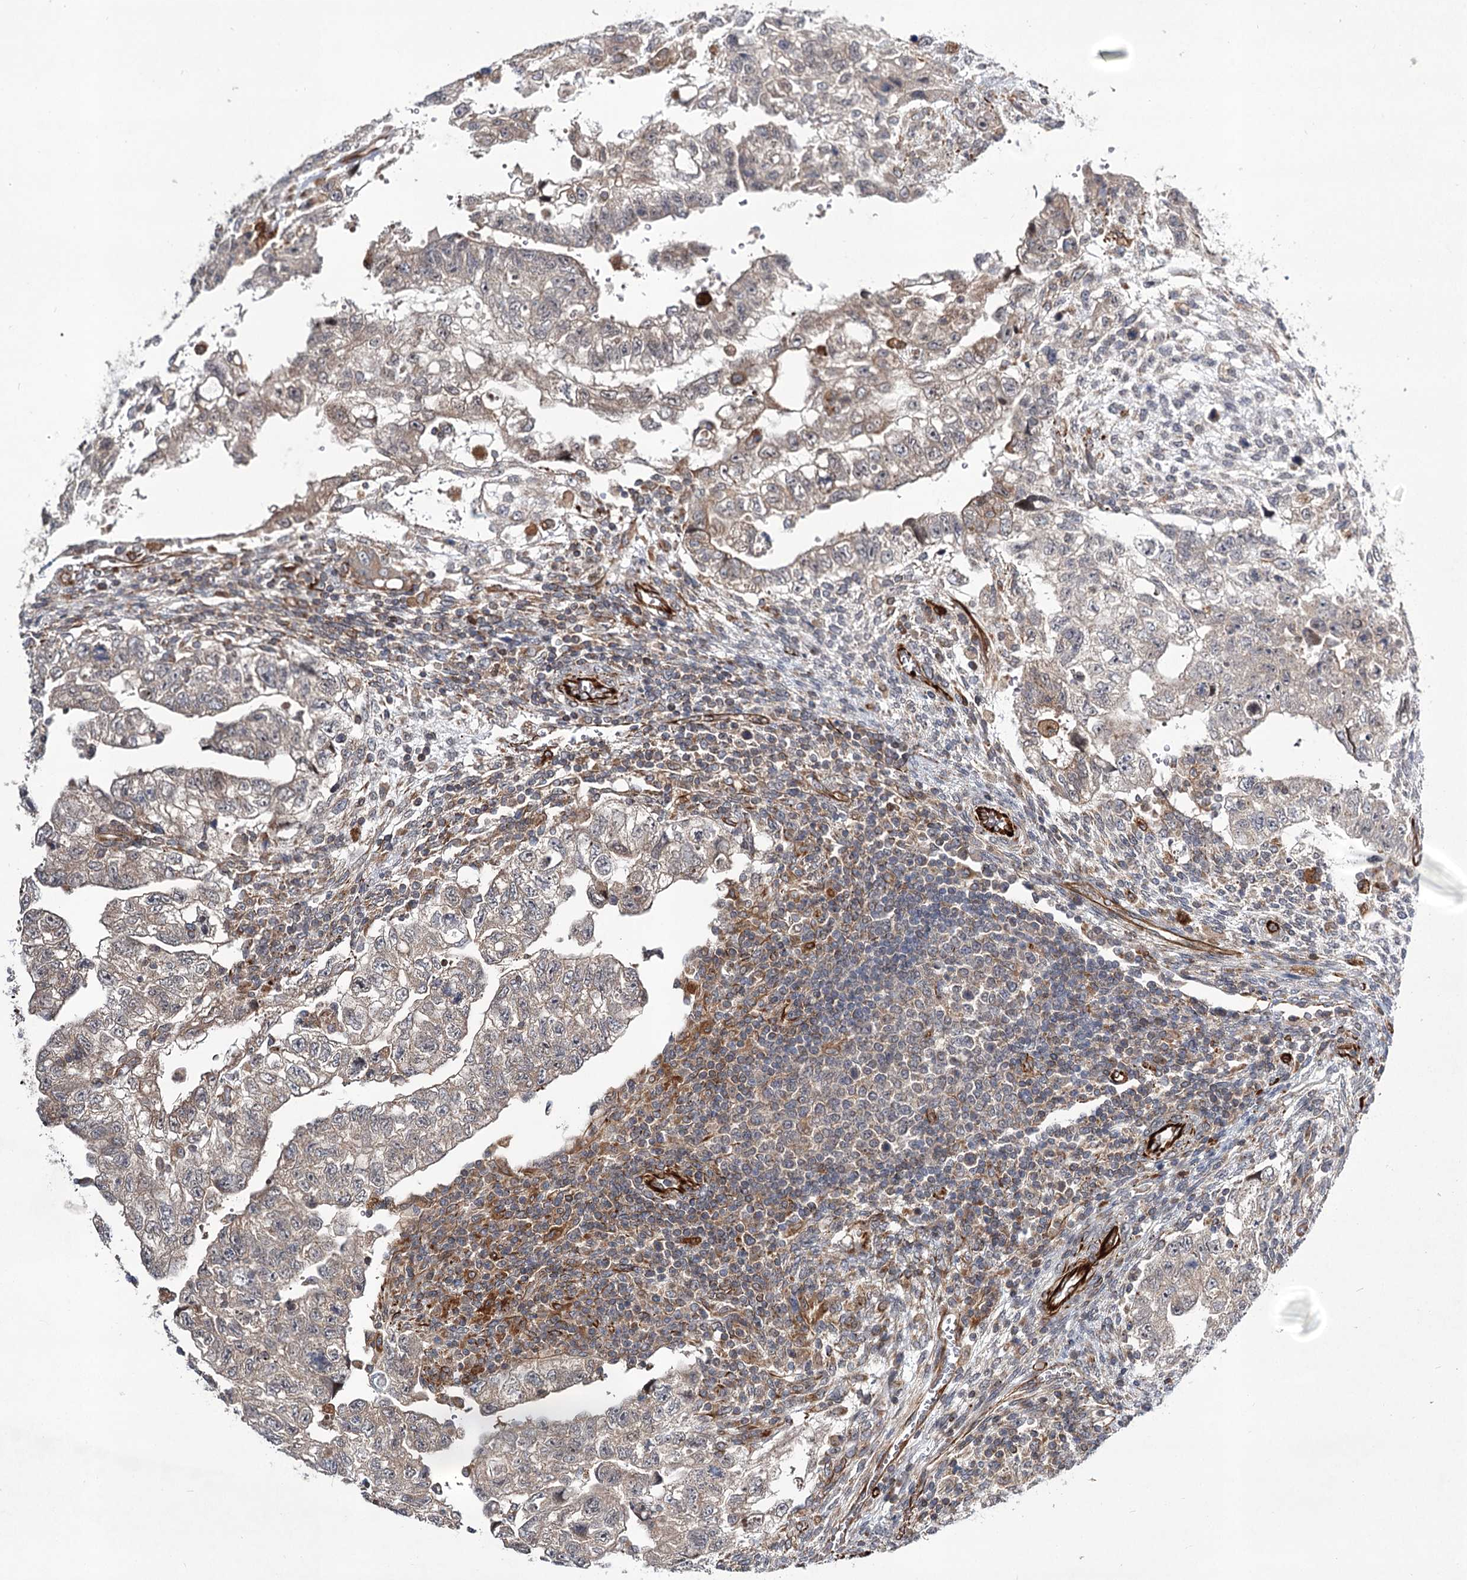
{"staining": {"intensity": "weak", "quantity": "<25%", "location": "cytoplasmic/membranous"}, "tissue": "testis cancer", "cell_type": "Tumor cells", "image_type": "cancer", "snomed": [{"axis": "morphology", "description": "Carcinoma, Embryonal, NOS"}, {"axis": "topography", "description": "Testis"}], "caption": "This is an IHC photomicrograph of testis cancer. There is no expression in tumor cells.", "gene": "DPEP2", "patient": {"sex": "male", "age": 36}}